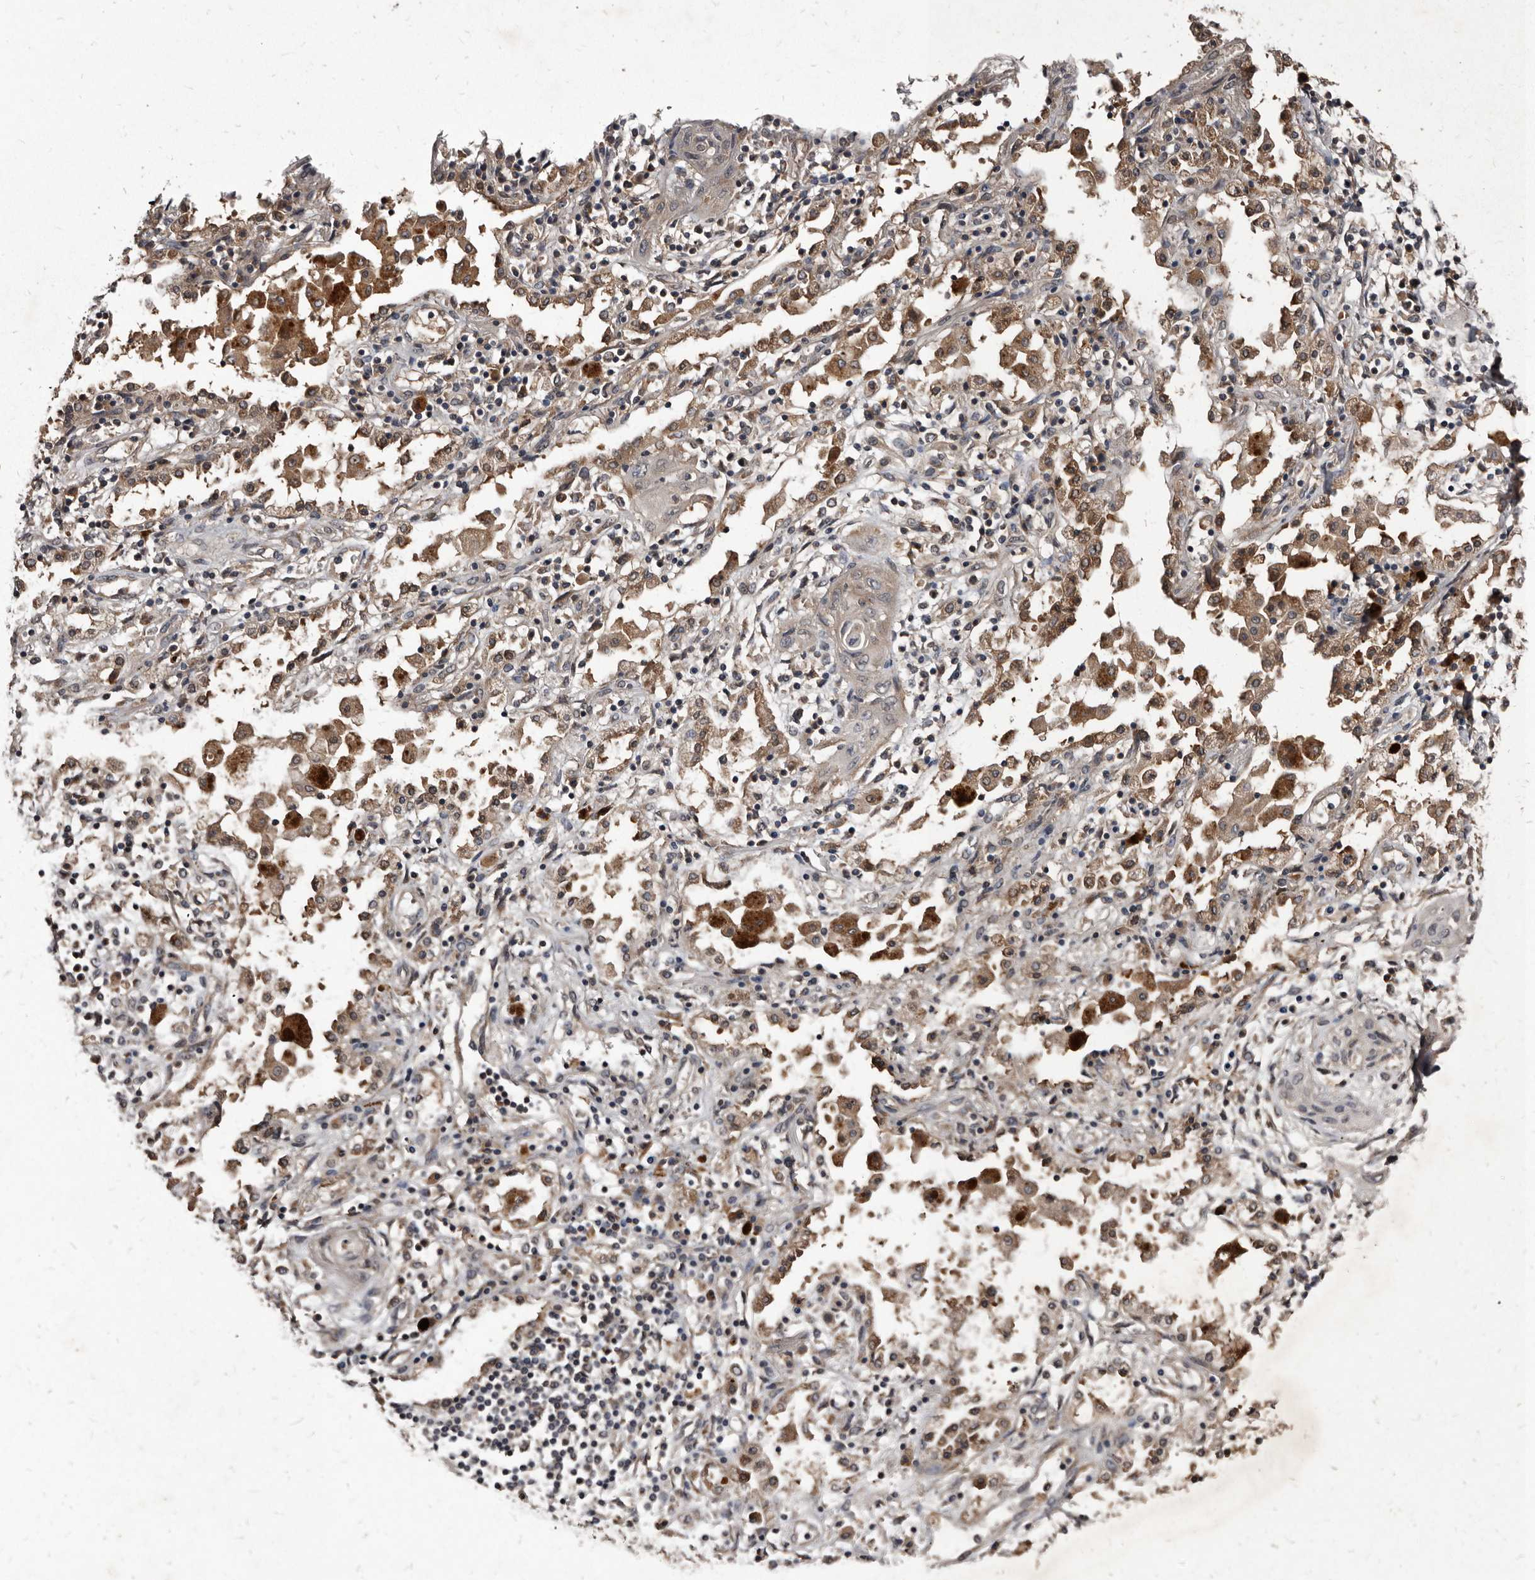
{"staining": {"intensity": "weak", "quantity": ">75%", "location": "cytoplasmic/membranous"}, "tissue": "lung cancer", "cell_type": "Tumor cells", "image_type": "cancer", "snomed": [{"axis": "morphology", "description": "Squamous cell carcinoma, NOS"}, {"axis": "topography", "description": "Lung"}], "caption": "Lung cancer (squamous cell carcinoma) stained with a protein marker displays weak staining in tumor cells.", "gene": "PMVK", "patient": {"sex": "female", "age": 47}}